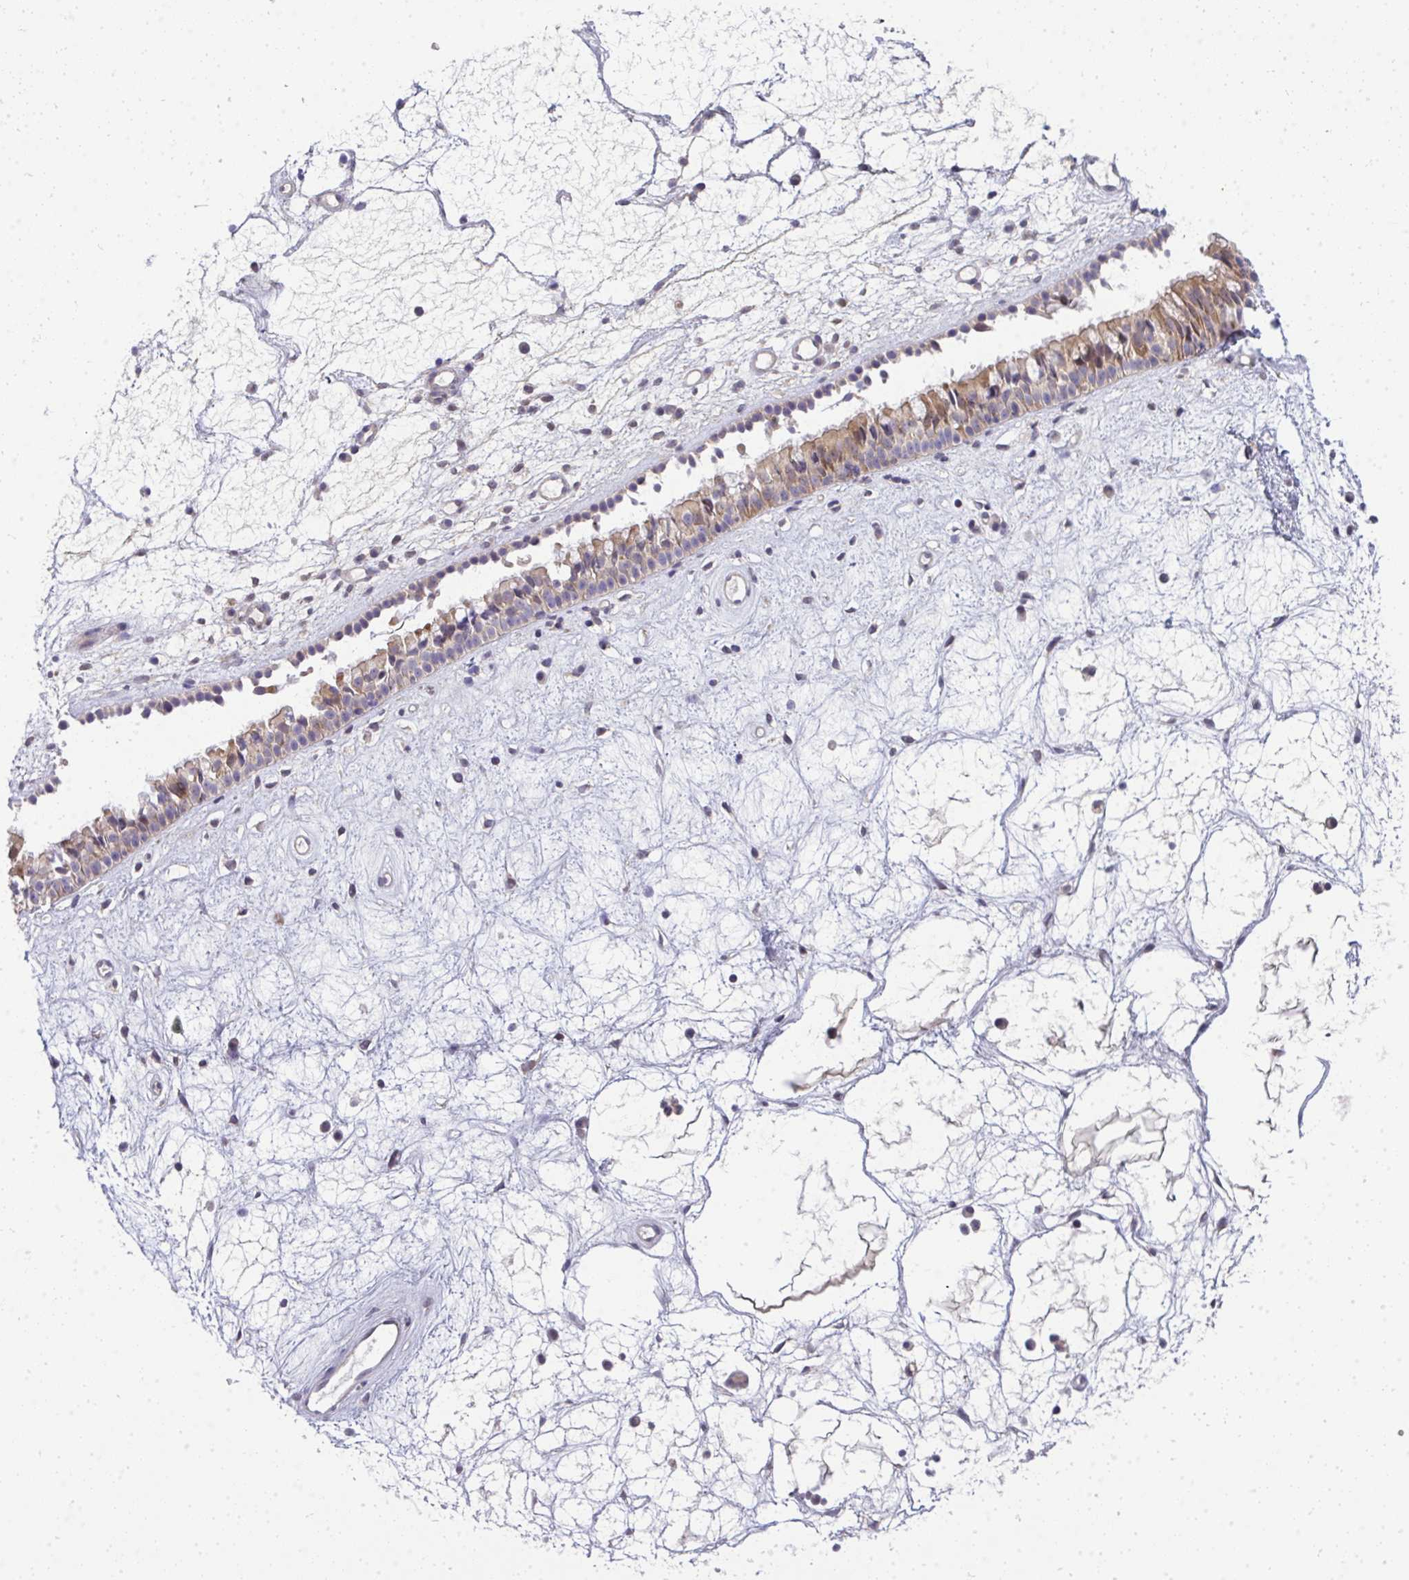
{"staining": {"intensity": "weak", "quantity": "25%-75%", "location": "cytoplasmic/membranous"}, "tissue": "nasopharynx", "cell_type": "Respiratory epithelial cells", "image_type": "normal", "snomed": [{"axis": "morphology", "description": "Normal tissue, NOS"}, {"axis": "topography", "description": "Nasopharynx"}], "caption": "This micrograph displays immunohistochemistry staining of benign human nasopharynx, with low weak cytoplasmic/membranous expression in about 25%-75% of respiratory epithelial cells.", "gene": "HDHD2", "patient": {"sex": "male", "age": 69}}